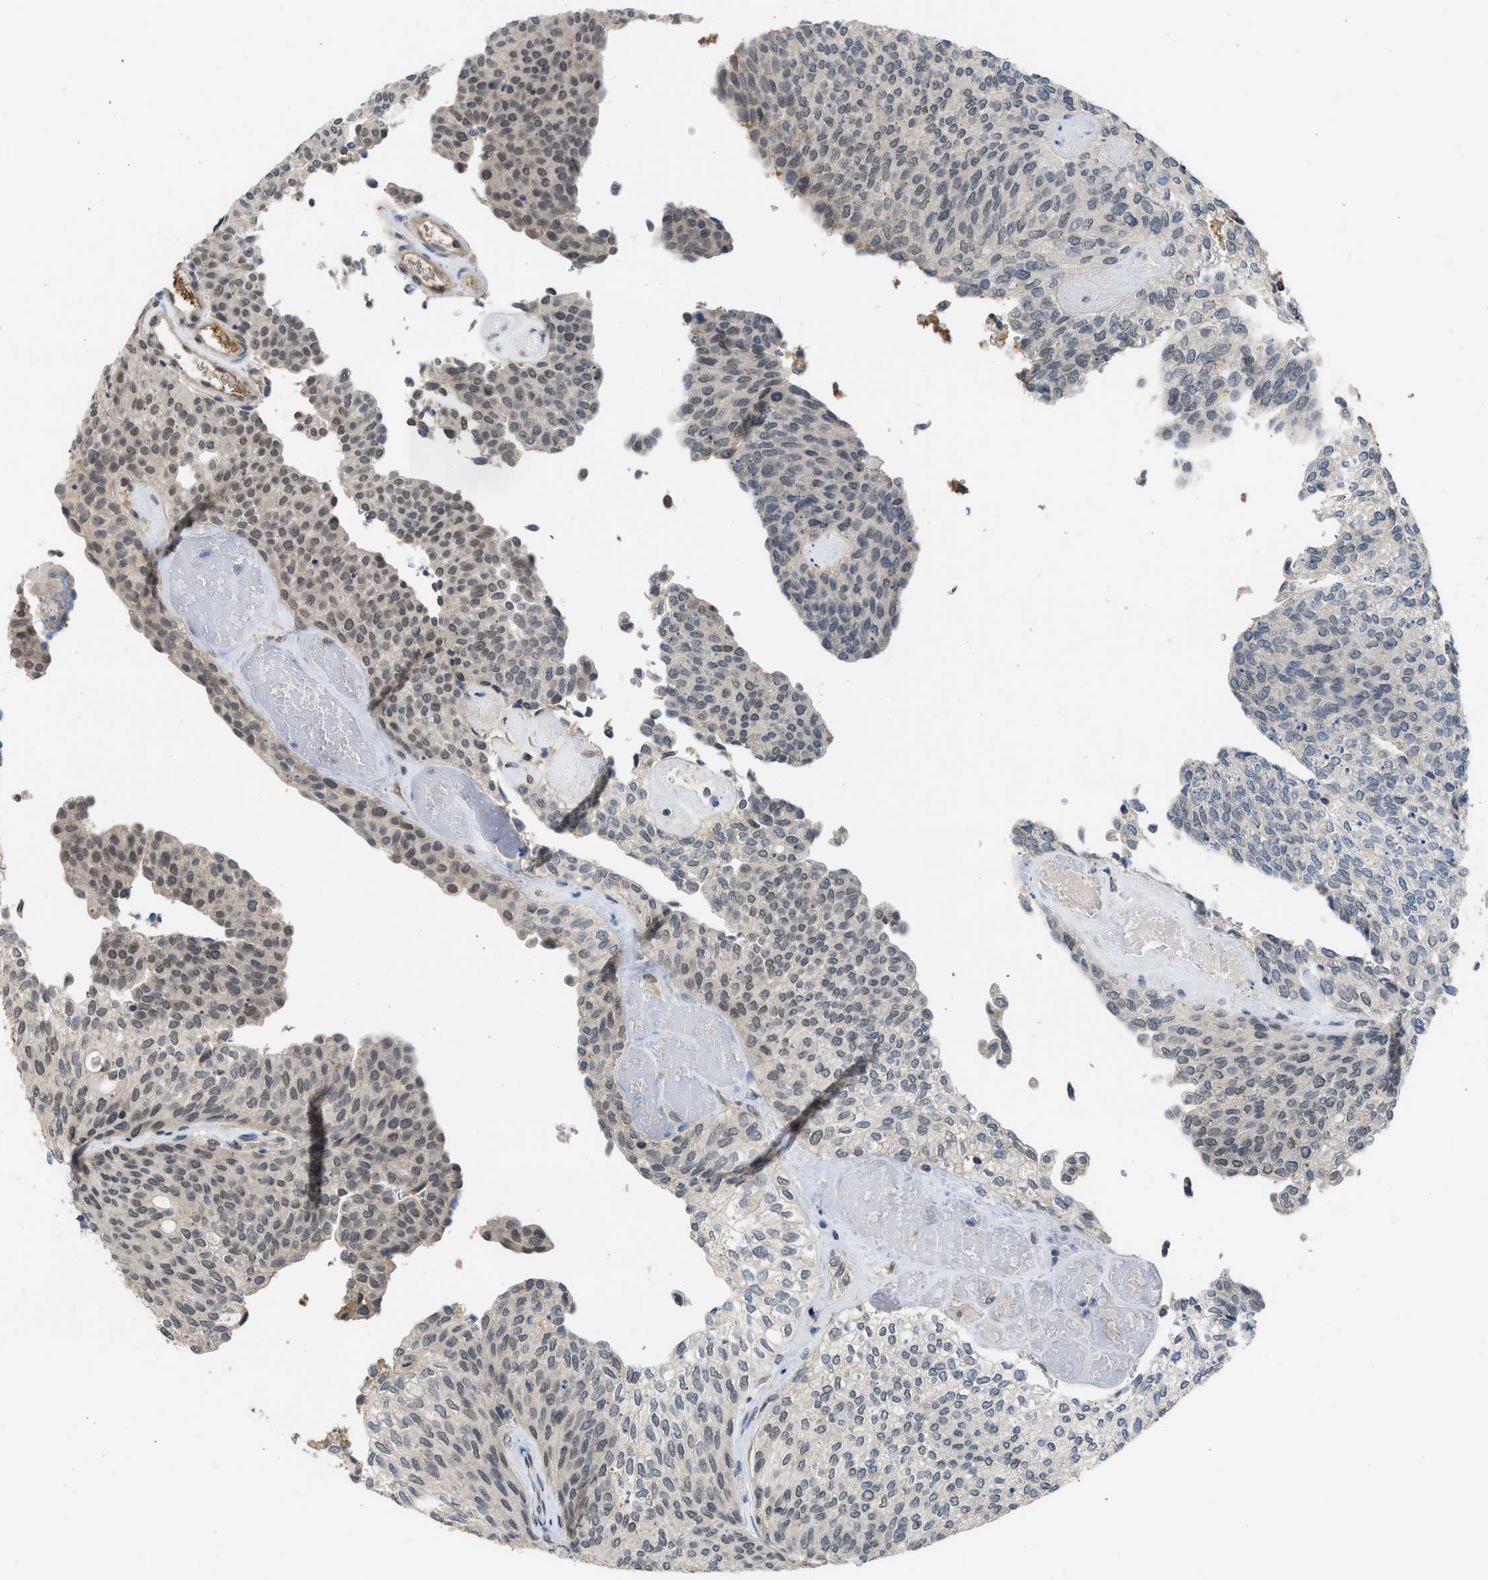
{"staining": {"intensity": "weak", "quantity": "25%-75%", "location": "nuclear"}, "tissue": "urothelial cancer", "cell_type": "Tumor cells", "image_type": "cancer", "snomed": [{"axis": "morphology", "description": "Urothelial carcinoma, Low grade"}, {"axis": "topography", "description": "Urinary bladder"}], "caption": "Urothelial cancer stained with immunohistochemistry shows weak nuclear positivity in approximately 25%-75% of tumor cells. (DAB IHC, brown staining for protein, blue staining for nuclei).", "gene": "TERF2IP", "patient": {"sex": "female", "age": 79}}